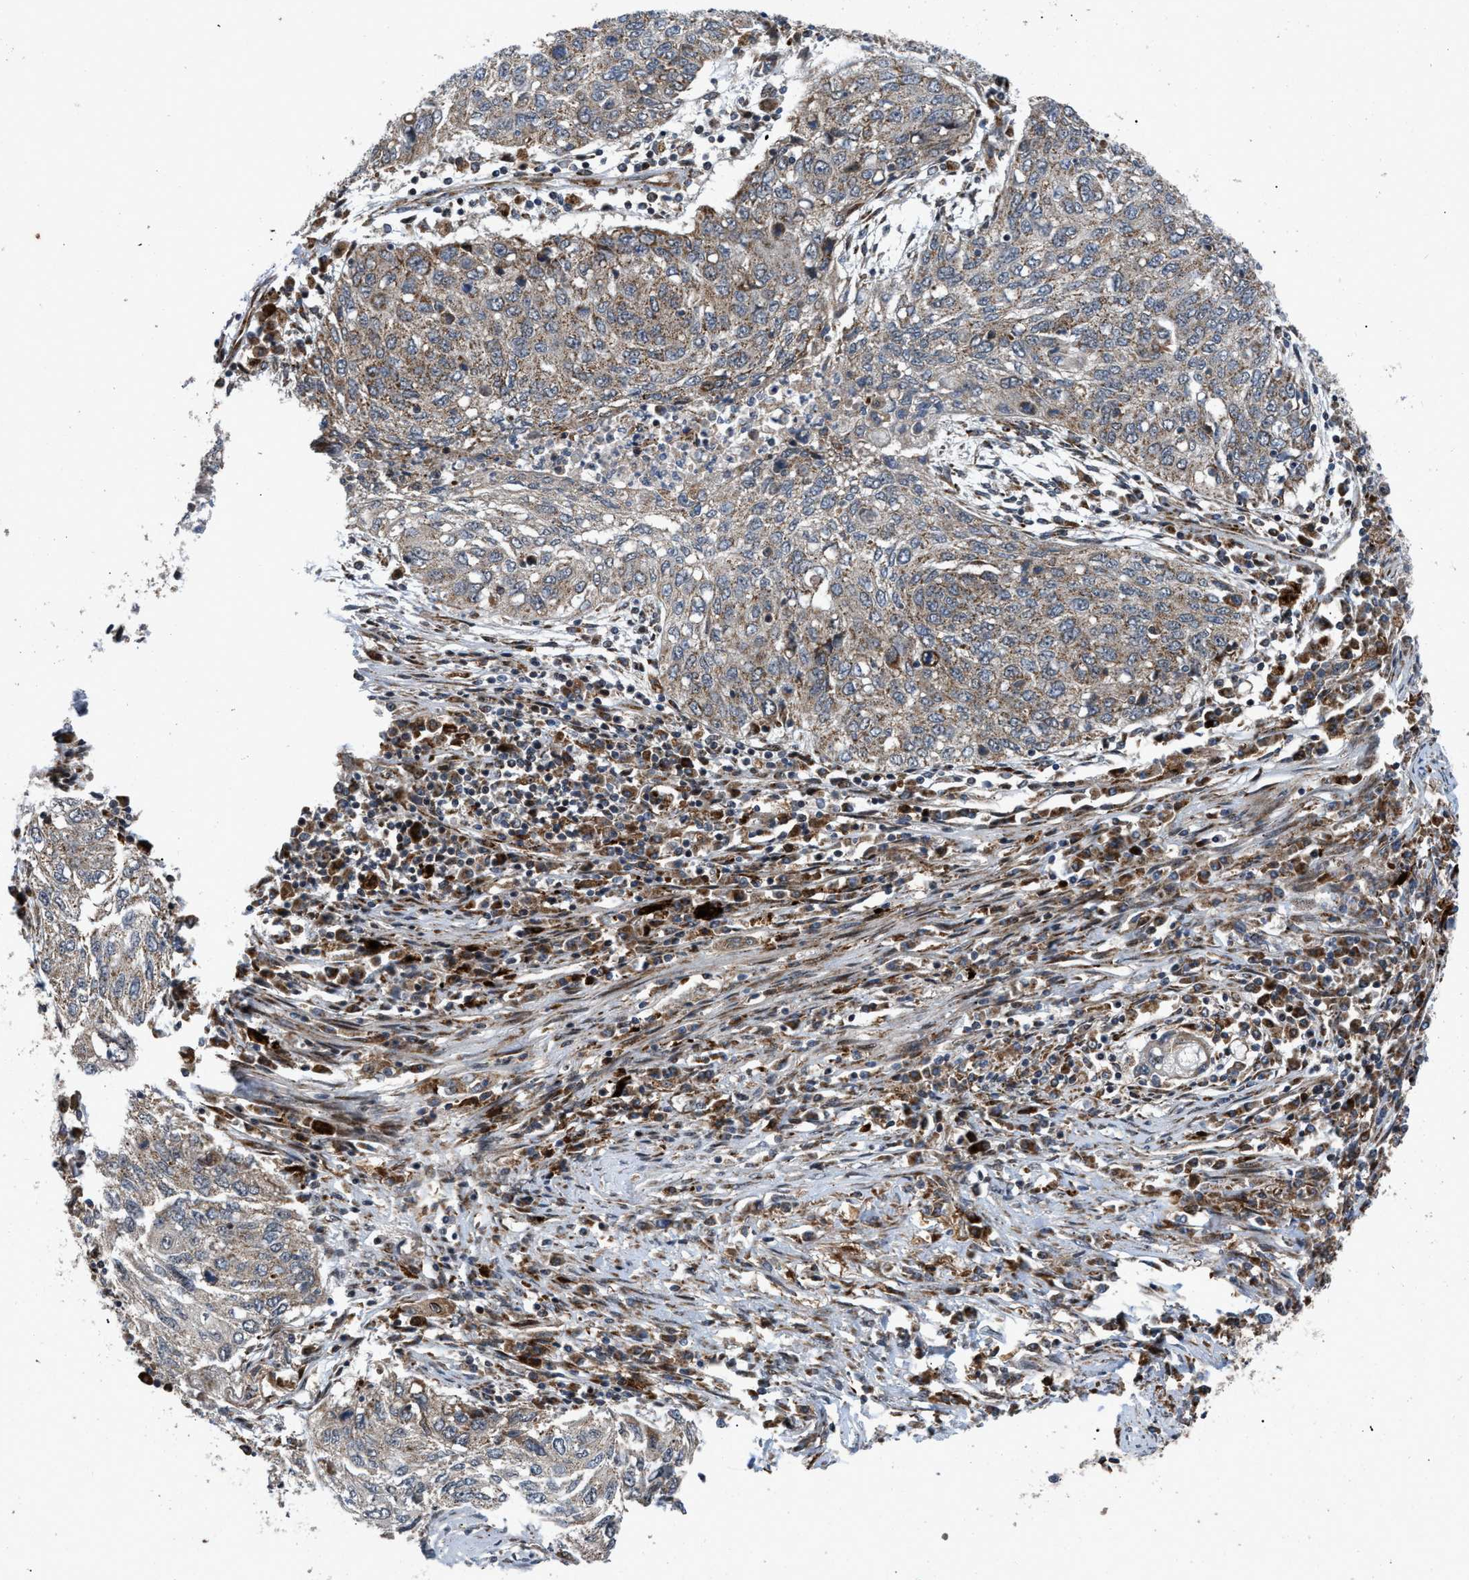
{"staining": {"intensity": "weak", "quantity": "25%-75%", "location": "cytoplasmic/membranous"}, "tissue": "lung cancer", "cell_type": "Tumor cells", "image_type": "cancer", "snomed": [{"axis": "morphology", "description": "Squamous cell carcinoma, NOS"}, {"axis": "topography", "description": "Lung"}], "caption": "IHC of human lung cancer (squamous cell carcinoma) exhibits low levels of weak cytoplasmic/membranous positivity in approximately 25%-75% of tumor cells.", "gene": "AP3M2", "patient": {"sex": "female", "age": 63}}